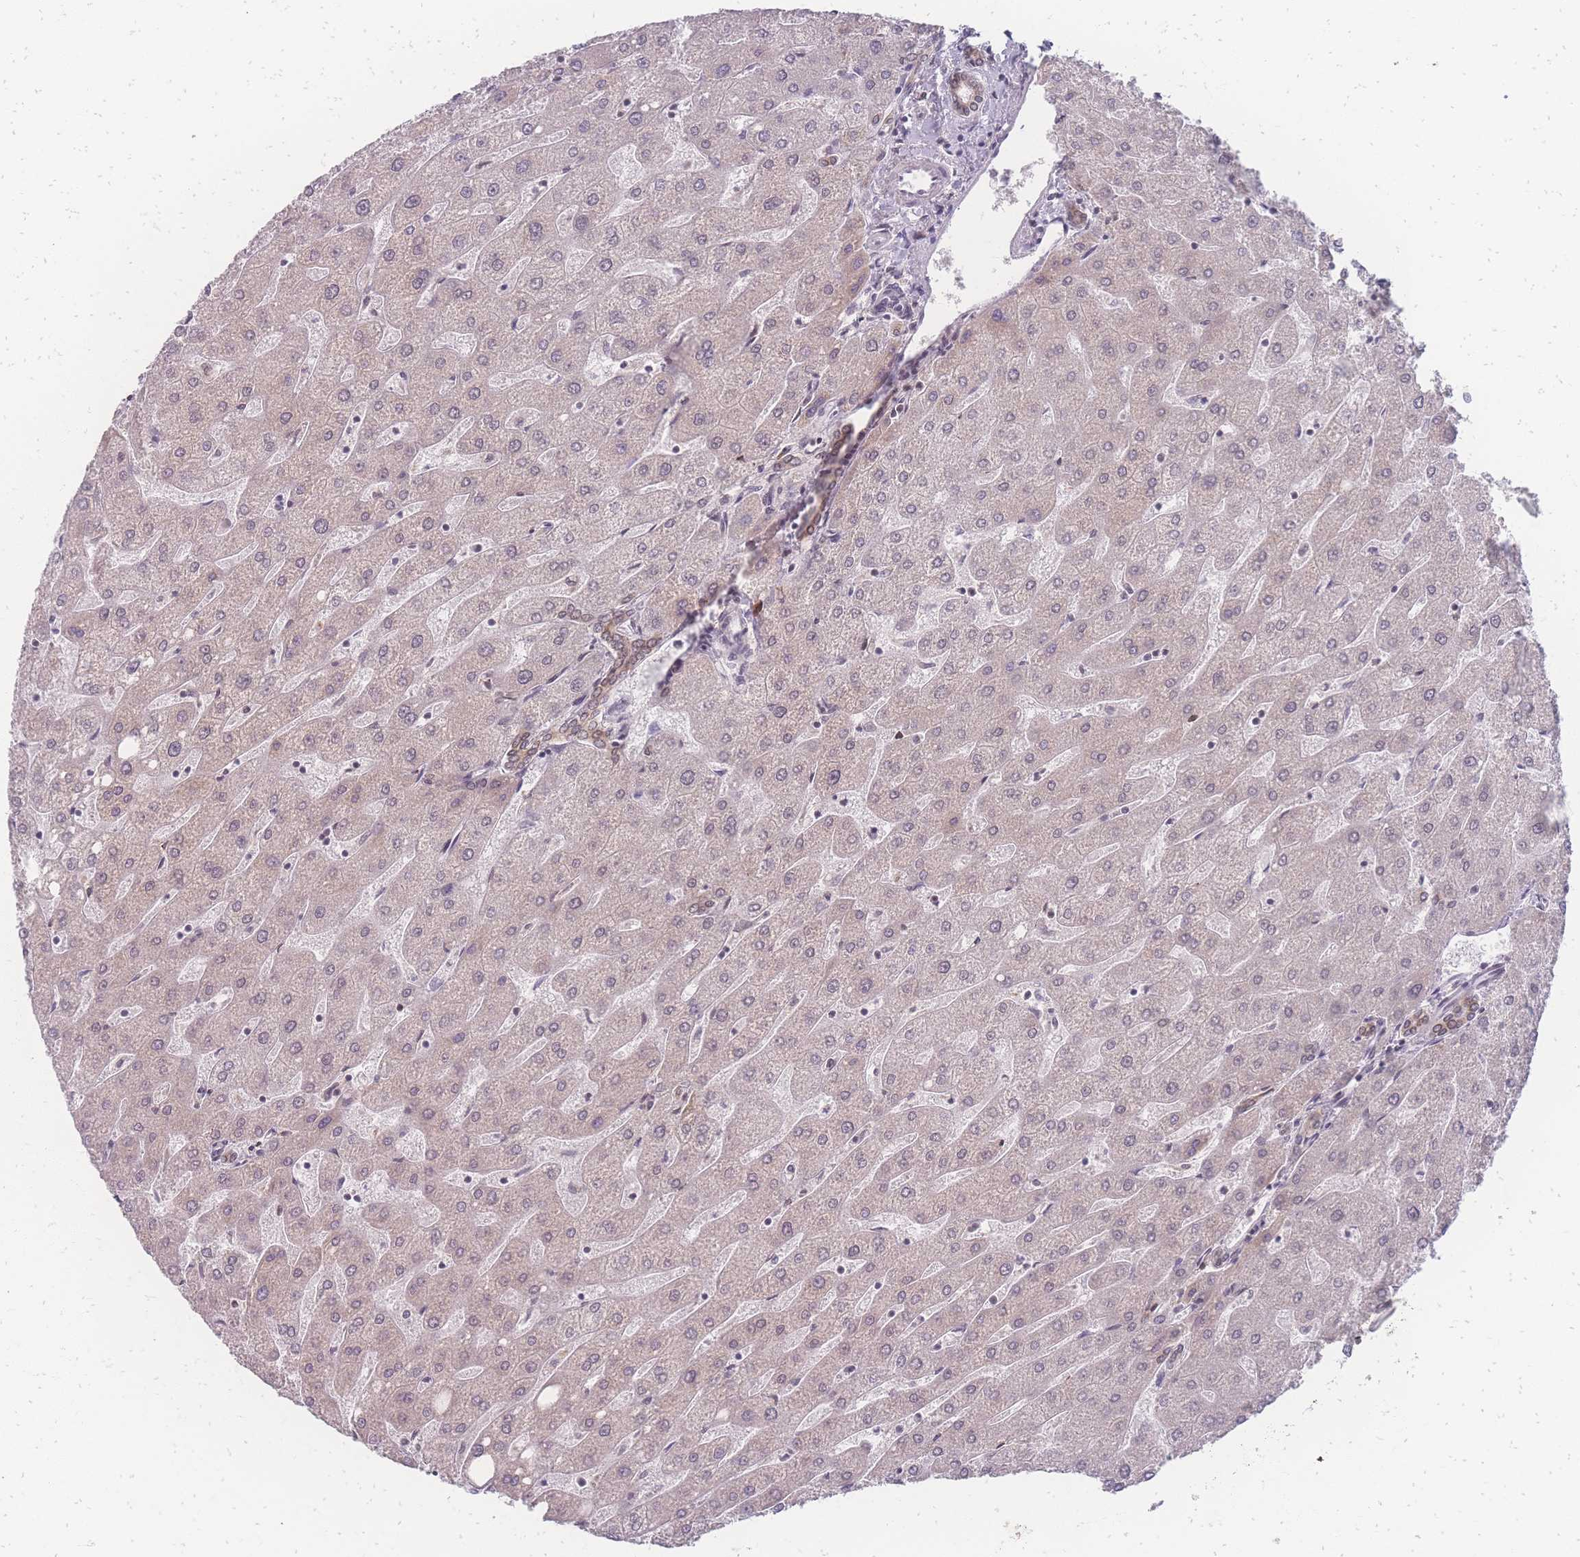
{"staining": {"intensity": "moderate", "quantity": ">75%", "location": "cytoplasmic/membranous,nuclear"}, "tissue": "liver", "cell_type": "Cholangiocytes", "image_type": "normal", "snomed": [{"axis": "morphology", "description": "Normal tissue, NOS"}, {"axis": "topography", "description": "Liver"}], "caption": "Benign liver exhibits moderate cytoplasmic/membranous,nuclear positivity in about >75% of cholangiocytes, visualized by immunohistochemistry.", "gene": "ZC3H13", "patient": {"sex": "male", "age": 67}}